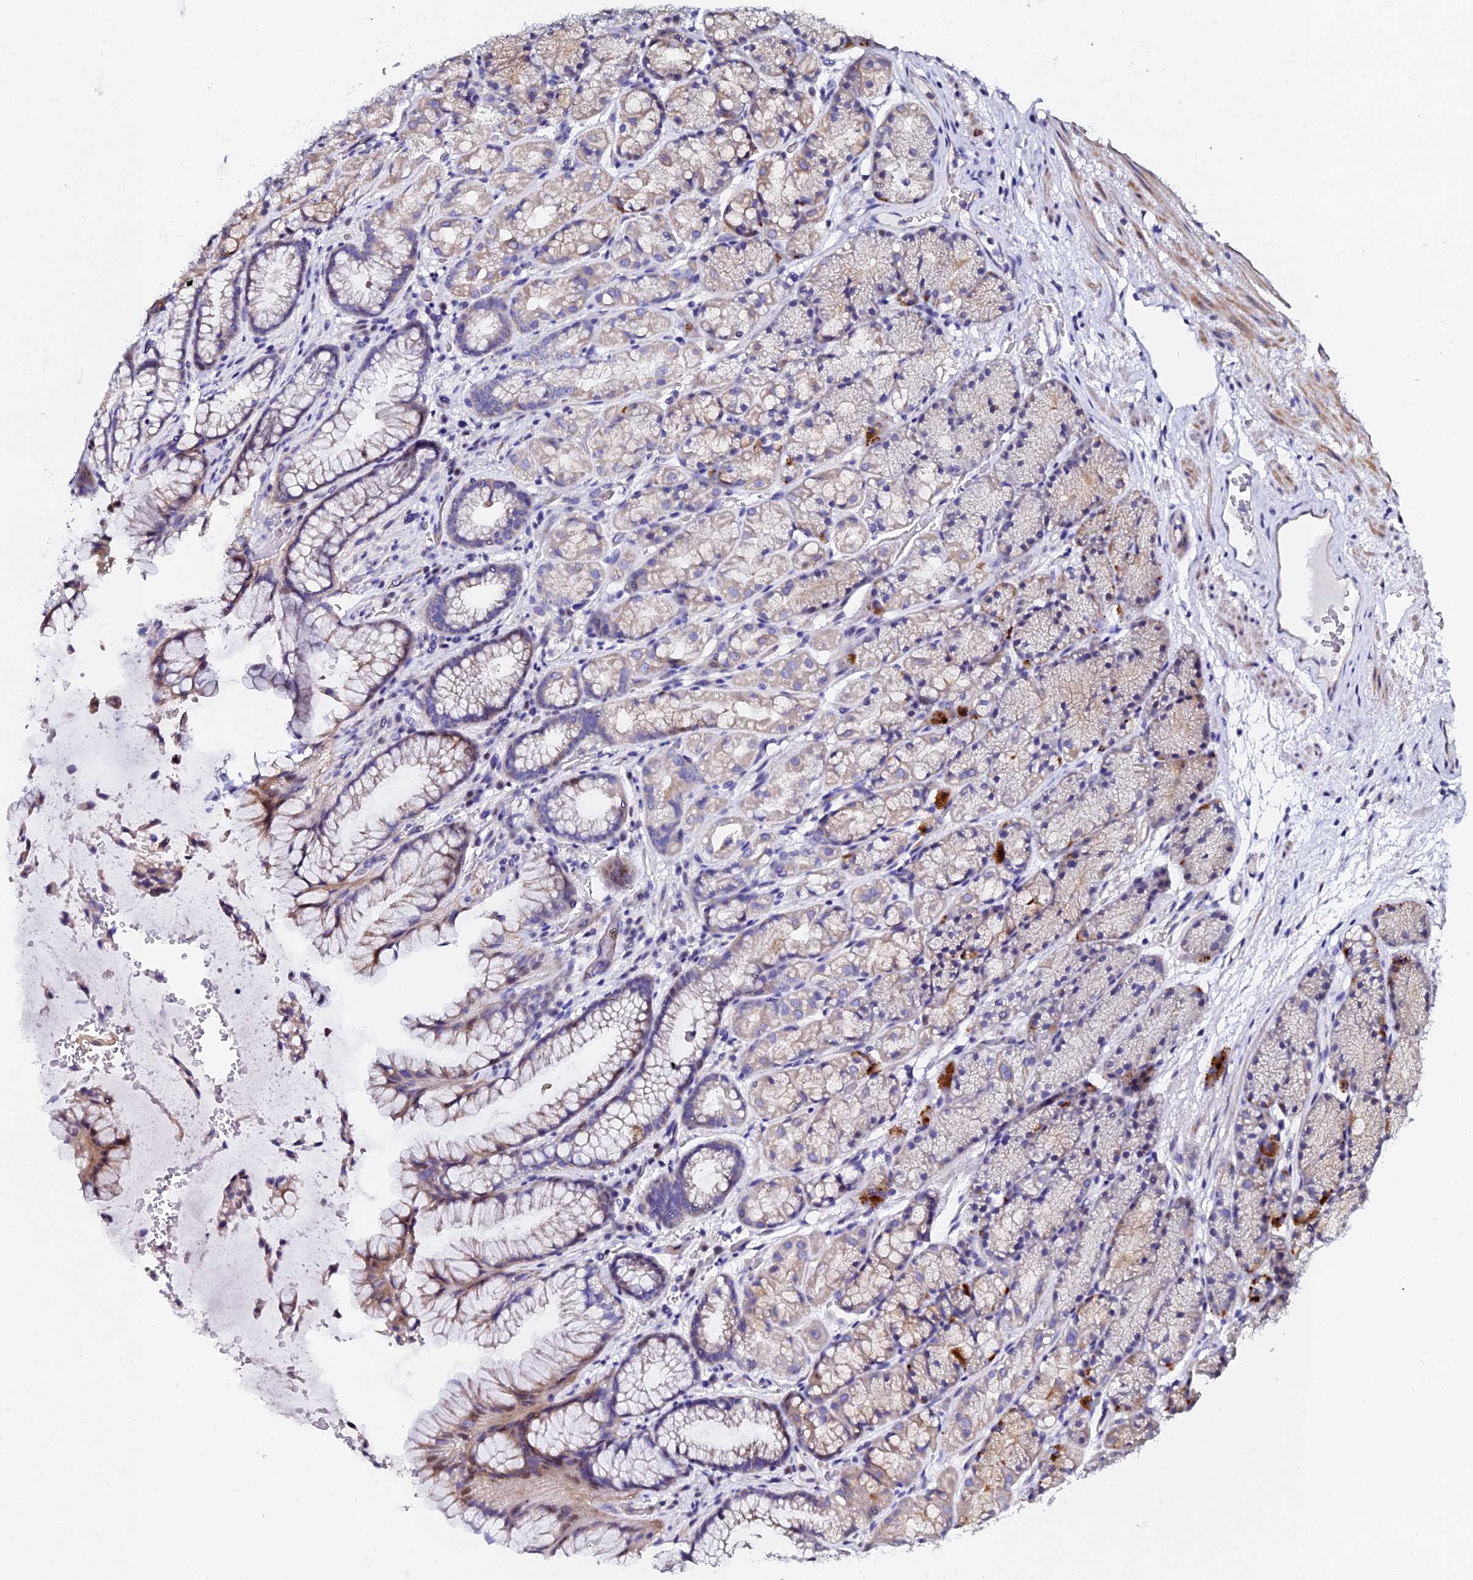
{"staining": {"intensity": "moderate", "quantity": "<25%", "location": "cytoplasmic/membranous,nuclear"}, "tissue": "stomach", "cell_type": "Glandular cells", "image_type": "normal", "snomed": [{"axis": "morphology", "description": "Normal tissue, NOS"}, {"axis": "topography", "description": "Stomach"}], "caption": "High-power microscopy captured an immunohistochemistry histopathology image of benign stomach, revealing moderate cytoplasmic/membranous,nuclear staining in about <25% of glandular cells.", "gene": "GPN3", "patient": {"sex": "male", "age": 63}}